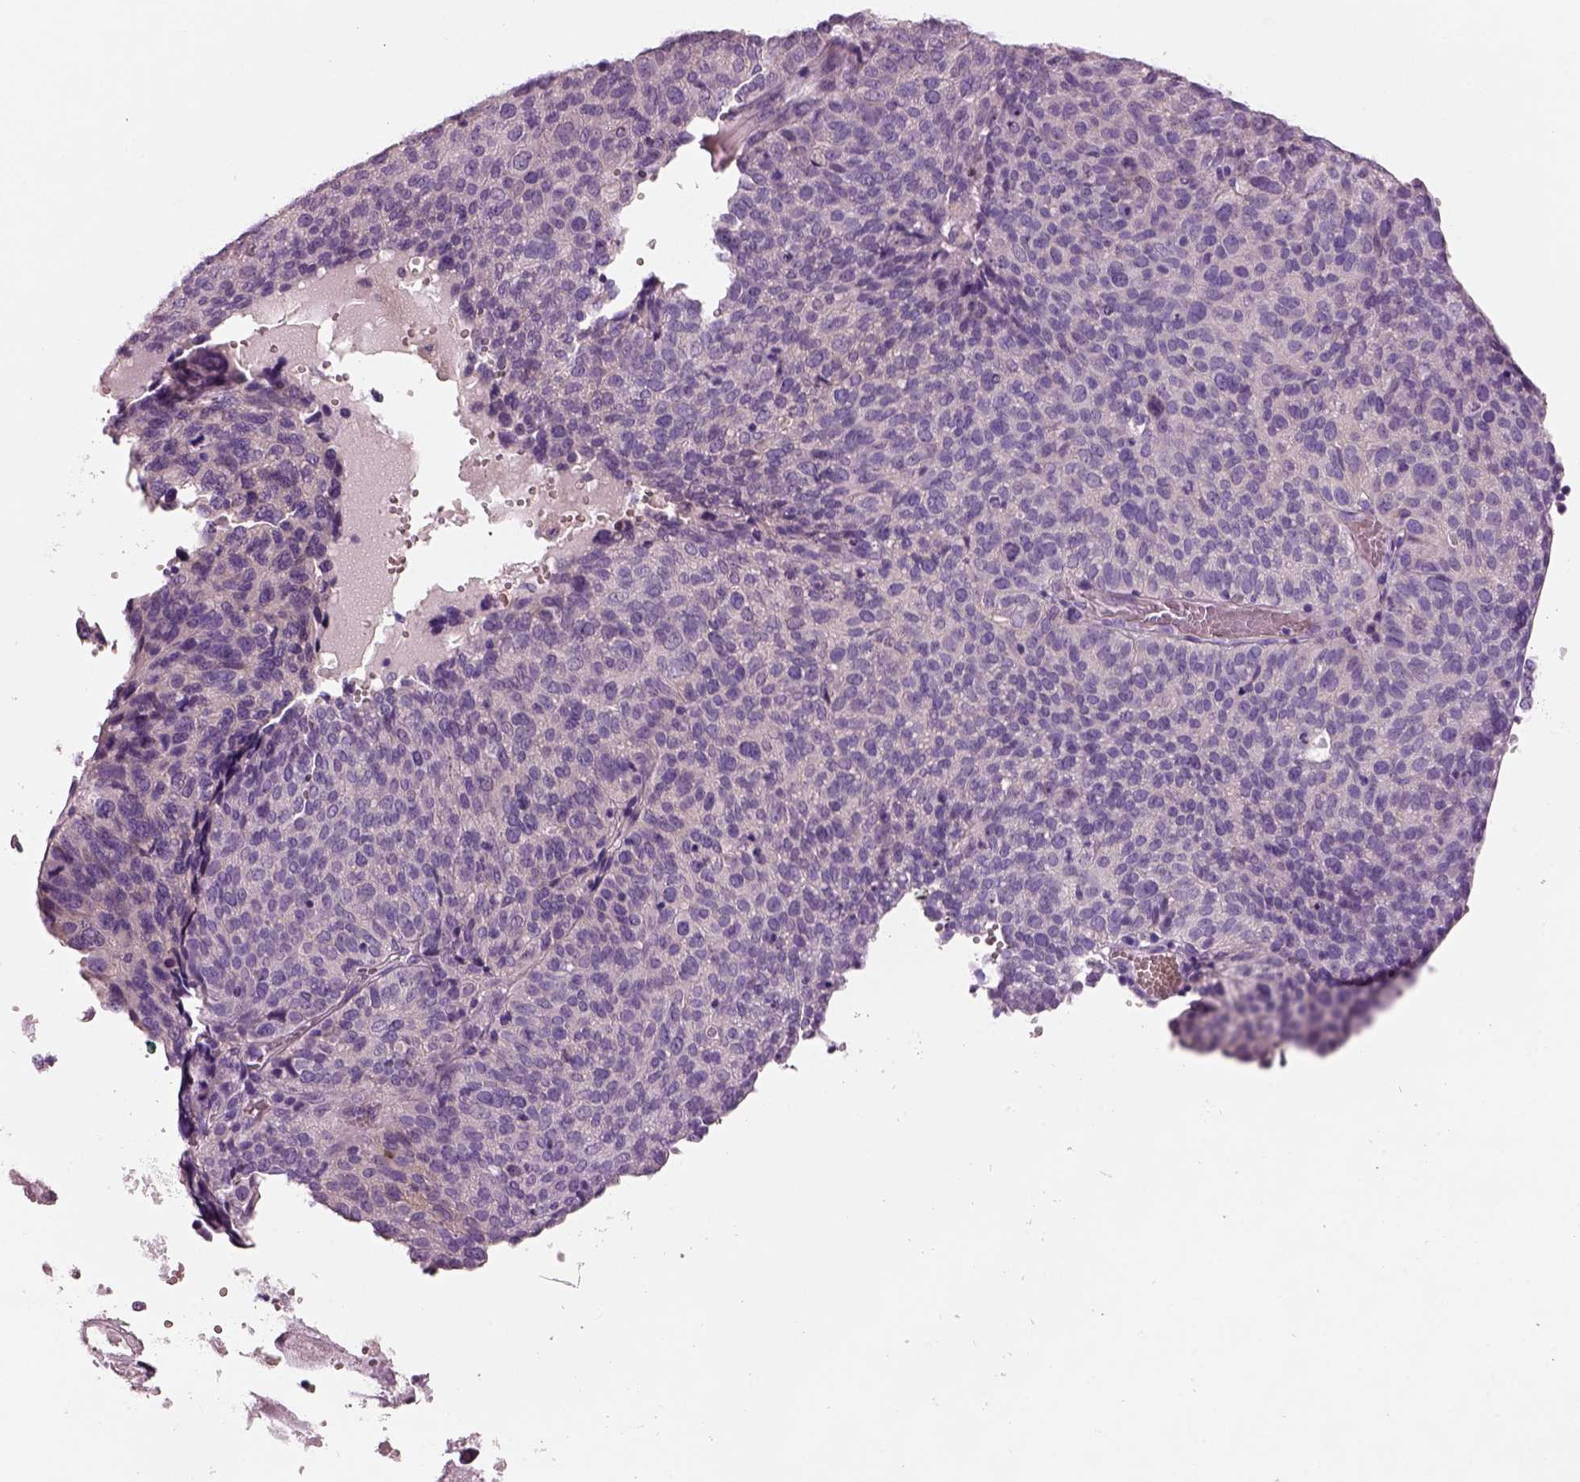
{"staining": {"intensity": "negative", "quantity": "none", "location": "none"}, "tissue": "ovarian cancer", "cell_type": "Tumor cells", "image_type": "cancer", "snomed": [{"axis": "morphology", "description": "Carcinoma, endometroid"}, {"axis": "topography", "description": "Ovary"}], "caption": "DAB immunohistochemical staining of human ovarian cancer shows no significant staining in tumor cells. (DAB (3,3'-diaminobenzidine) immunohistochemistry with hematoxylin counter stain).", "gene": "ELSPBP1", "patient": {"sex": "female", "age": 58}}